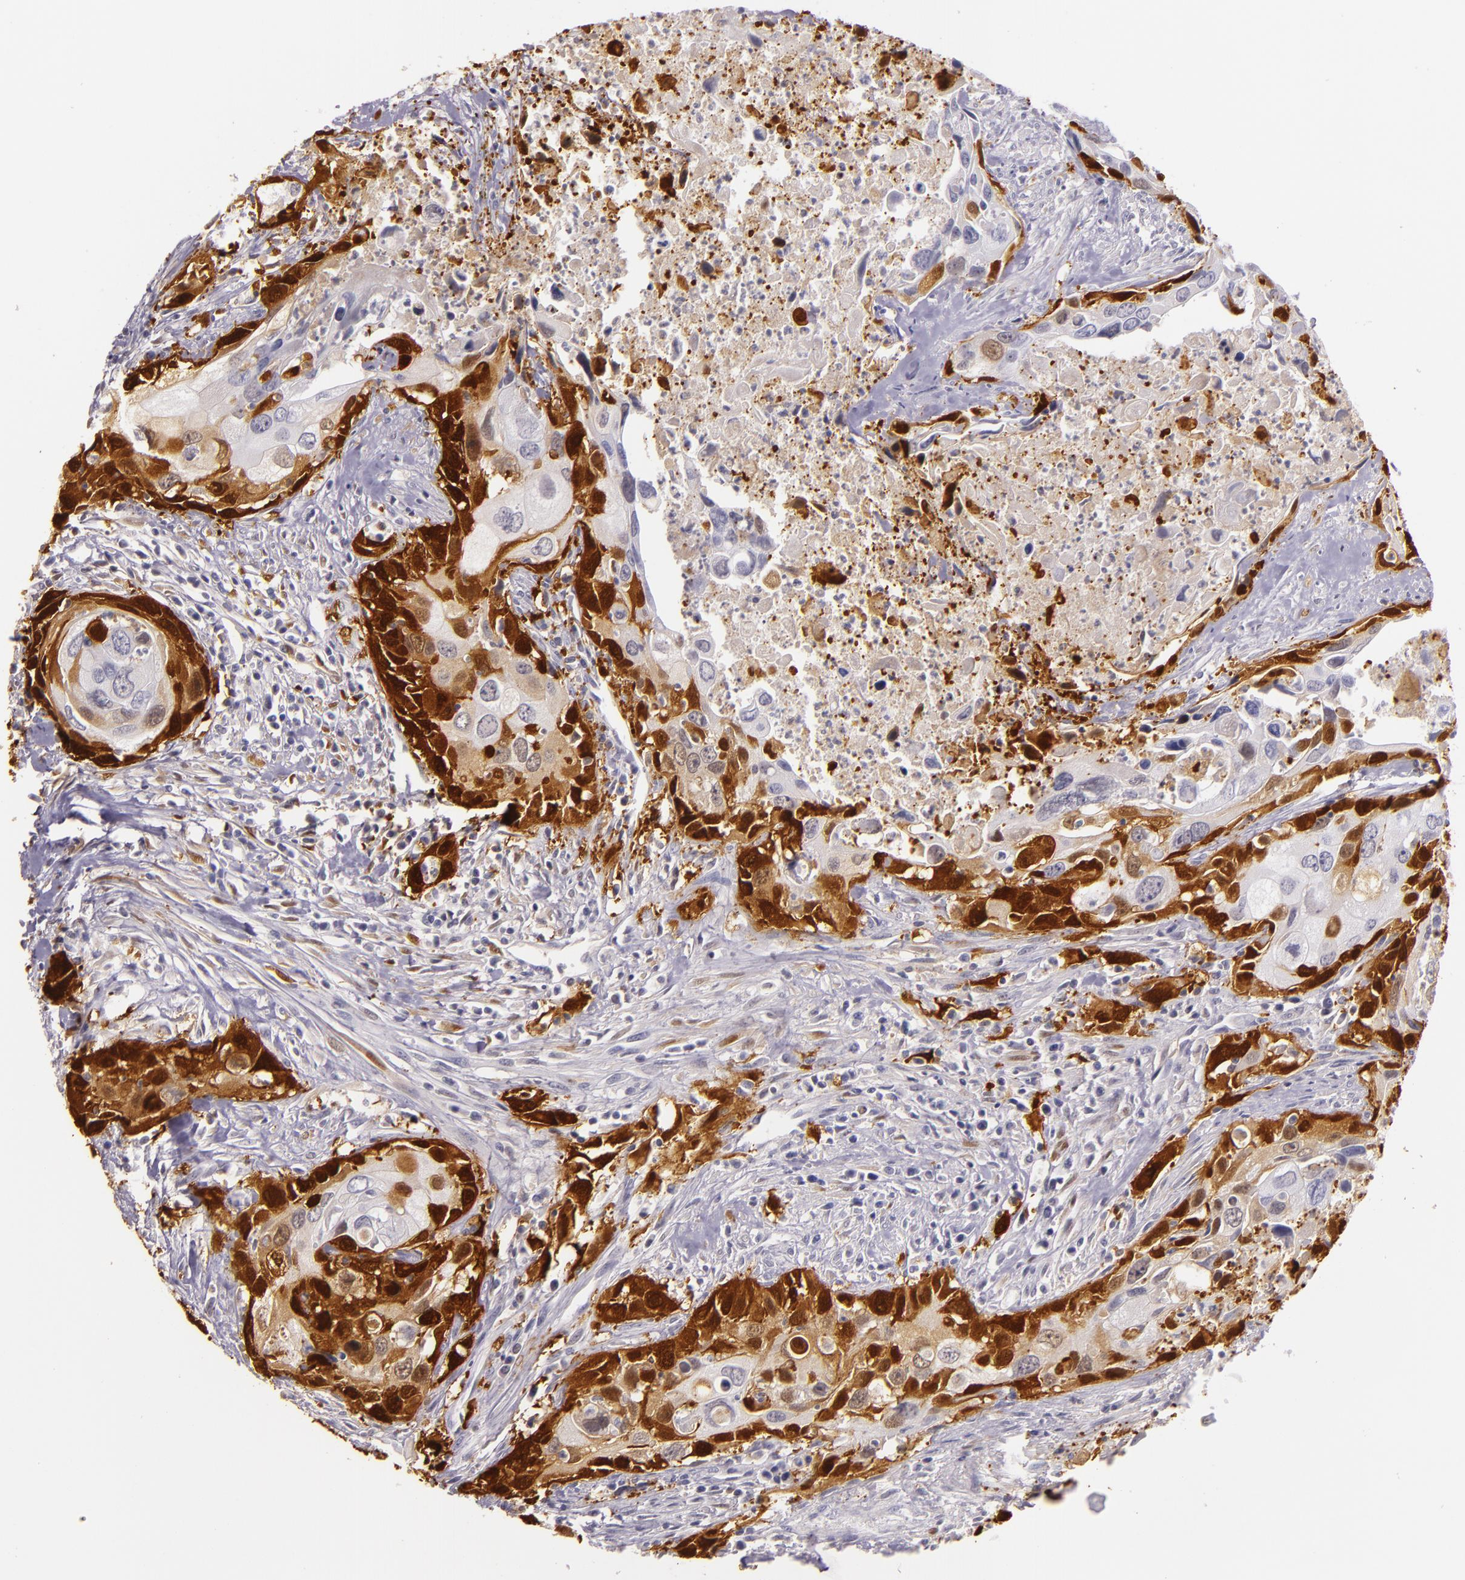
{"staining": {"intensity": "strong", "quantity": "25%-75%", "location": "nuclear"}, "tissue": "urothelial cancer", "cell_type": "Tumor cells", "image_type": "cancer", "snomed": [{"axis": "morphology", "description": "Urothelial carcinoma, High grade"}, {"axis": "topography", "description": "Urinary bladder"}], "caption": "IHC histopathology image of neoplastic tissue: human urothelial cancer stained using immunohistochemistry (IHC) demonstrates high levels of strong protein expression localized specifically in the nuclear of tumor cells, appearing as a nuclear brown color.", "gene": "MT1A", "patient": {"sex": "male", "age": 71}}